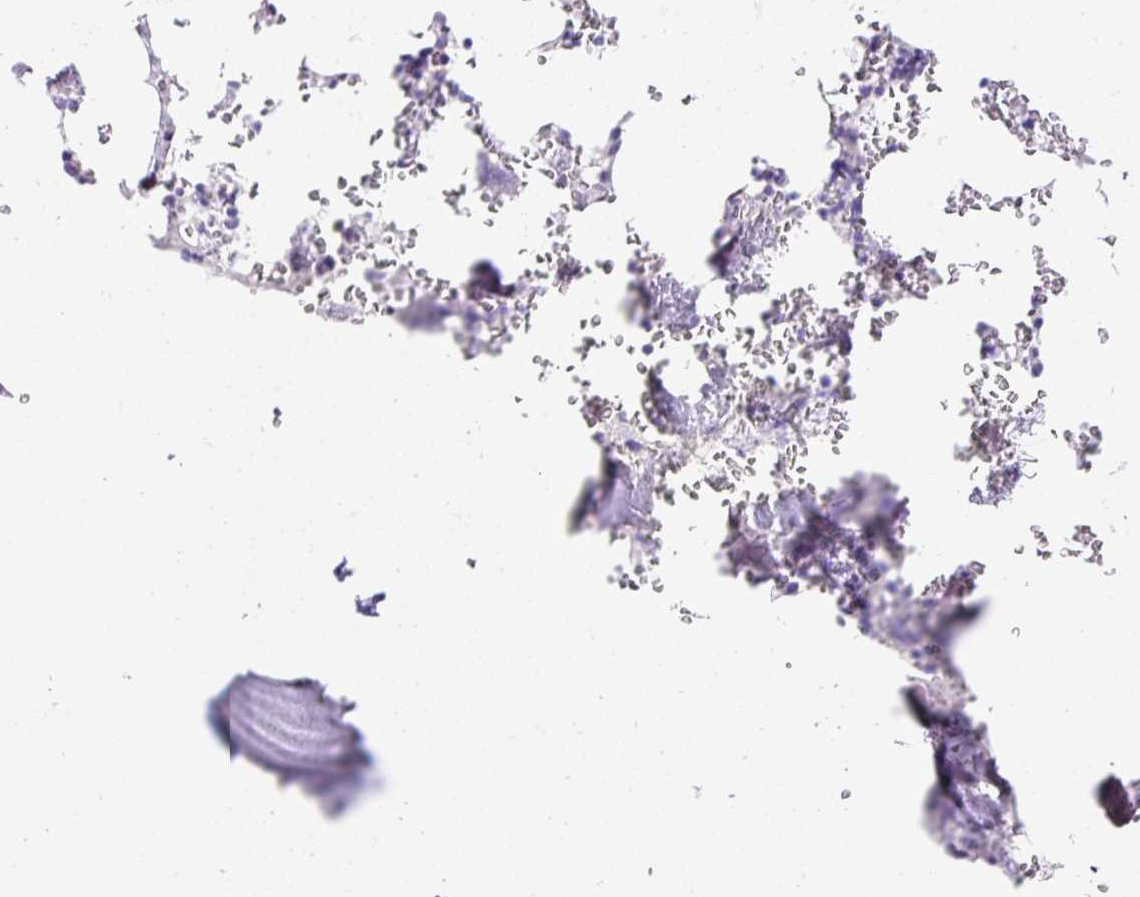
{"staining": {"intensity": "negative", "quantity": "none", "location": "none"}, "tissue": "bone marrow", "cell_type": "Hematopoietic cells", "image_type": "normal", "snomed": [{"axis": "morphology", "description": "Normal tissue, NOS"}, {"axis": "topography", "description": "Bone marrow"}], "caption": "Photomicrograph shows no protein expression in hematopoietic cells of normal bone marrow.", "gene": "HEXB", "patient": {"sex": "male", "age": 54}}